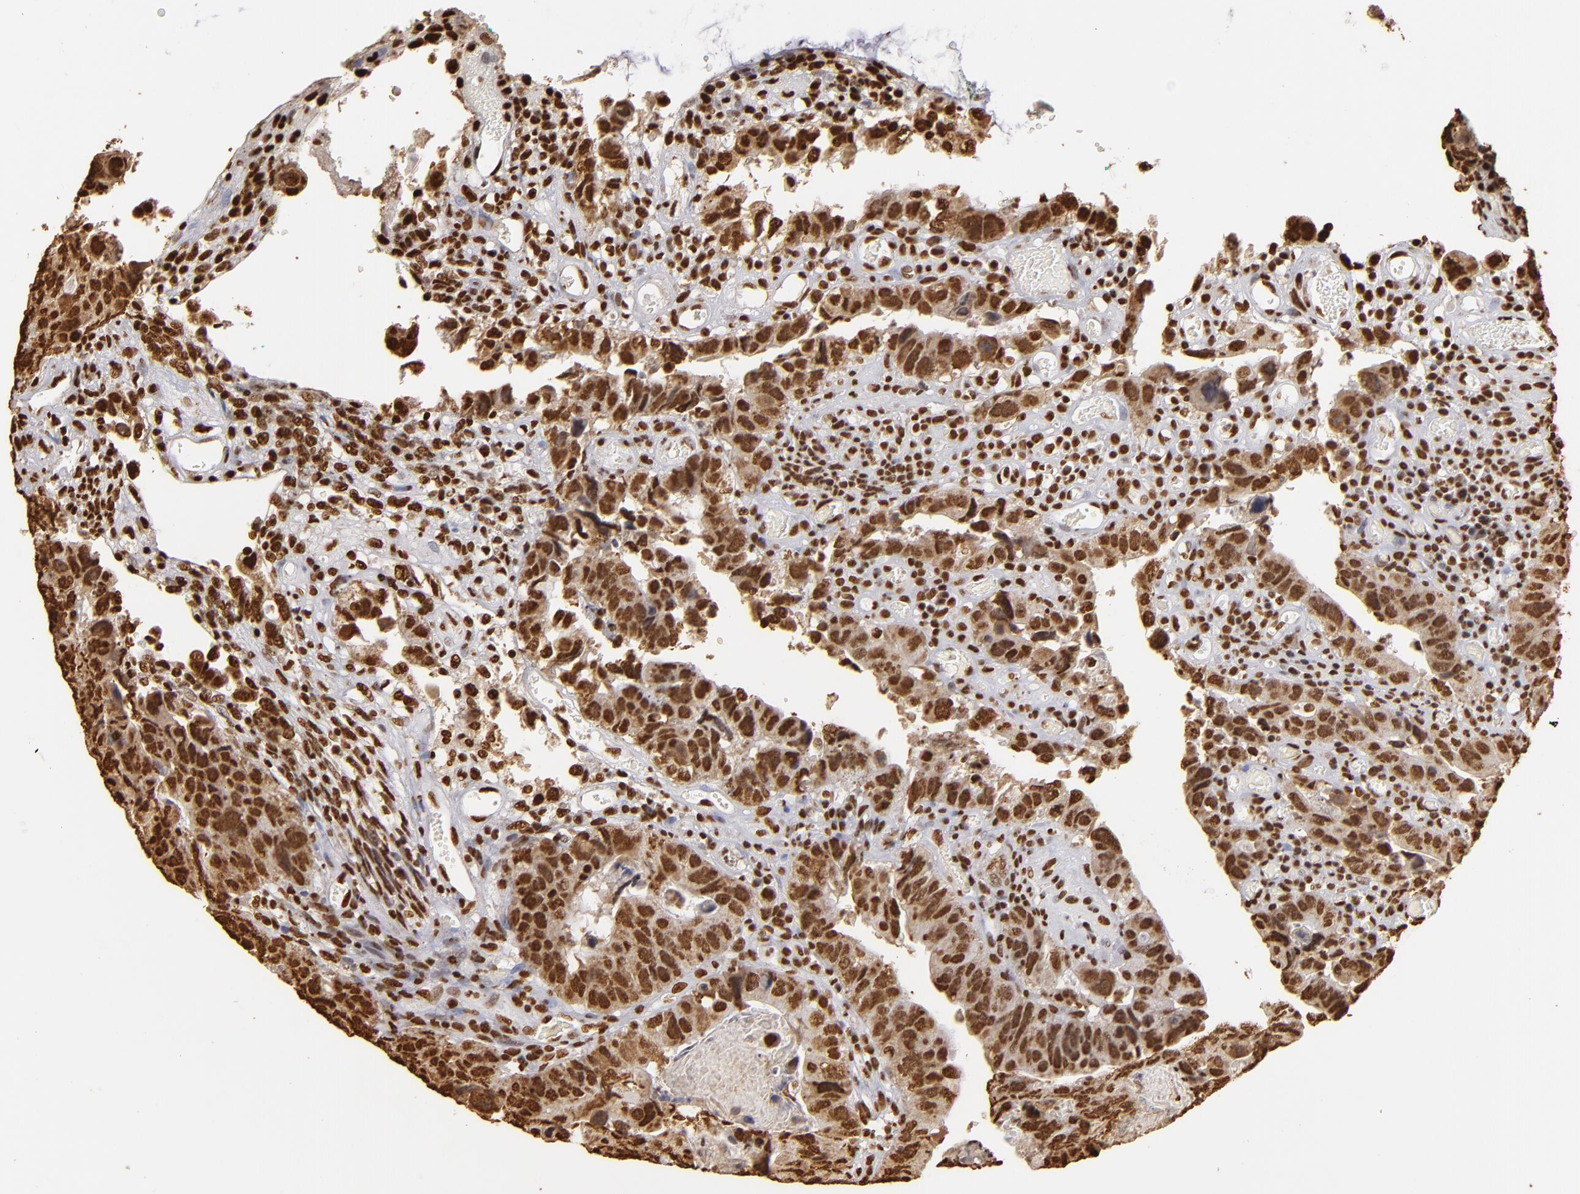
{"staining": {"intensity": "strong", "quantity": ">75%", "location": "nuclear"}, "tissue": "colorectal cancer", "cell_type": "Tumor cells", "image_type": "cancer", "snomed": [{"axis": "morphology", "description": "Adenocarcinoma, NOS"}, {"axis": "topography", "description": "Rectum"}], "caption": "Colorectal cancer (adenocarcinoma) stained with DAB IHC shows high levels of strong nuclear positivity in approximately >75% of tumor cells. The protein of interest is shown in brown color, while the nuclei are stained blue.", "gene": "ILF3", "patient": {"sex": "female", "age": 82}}